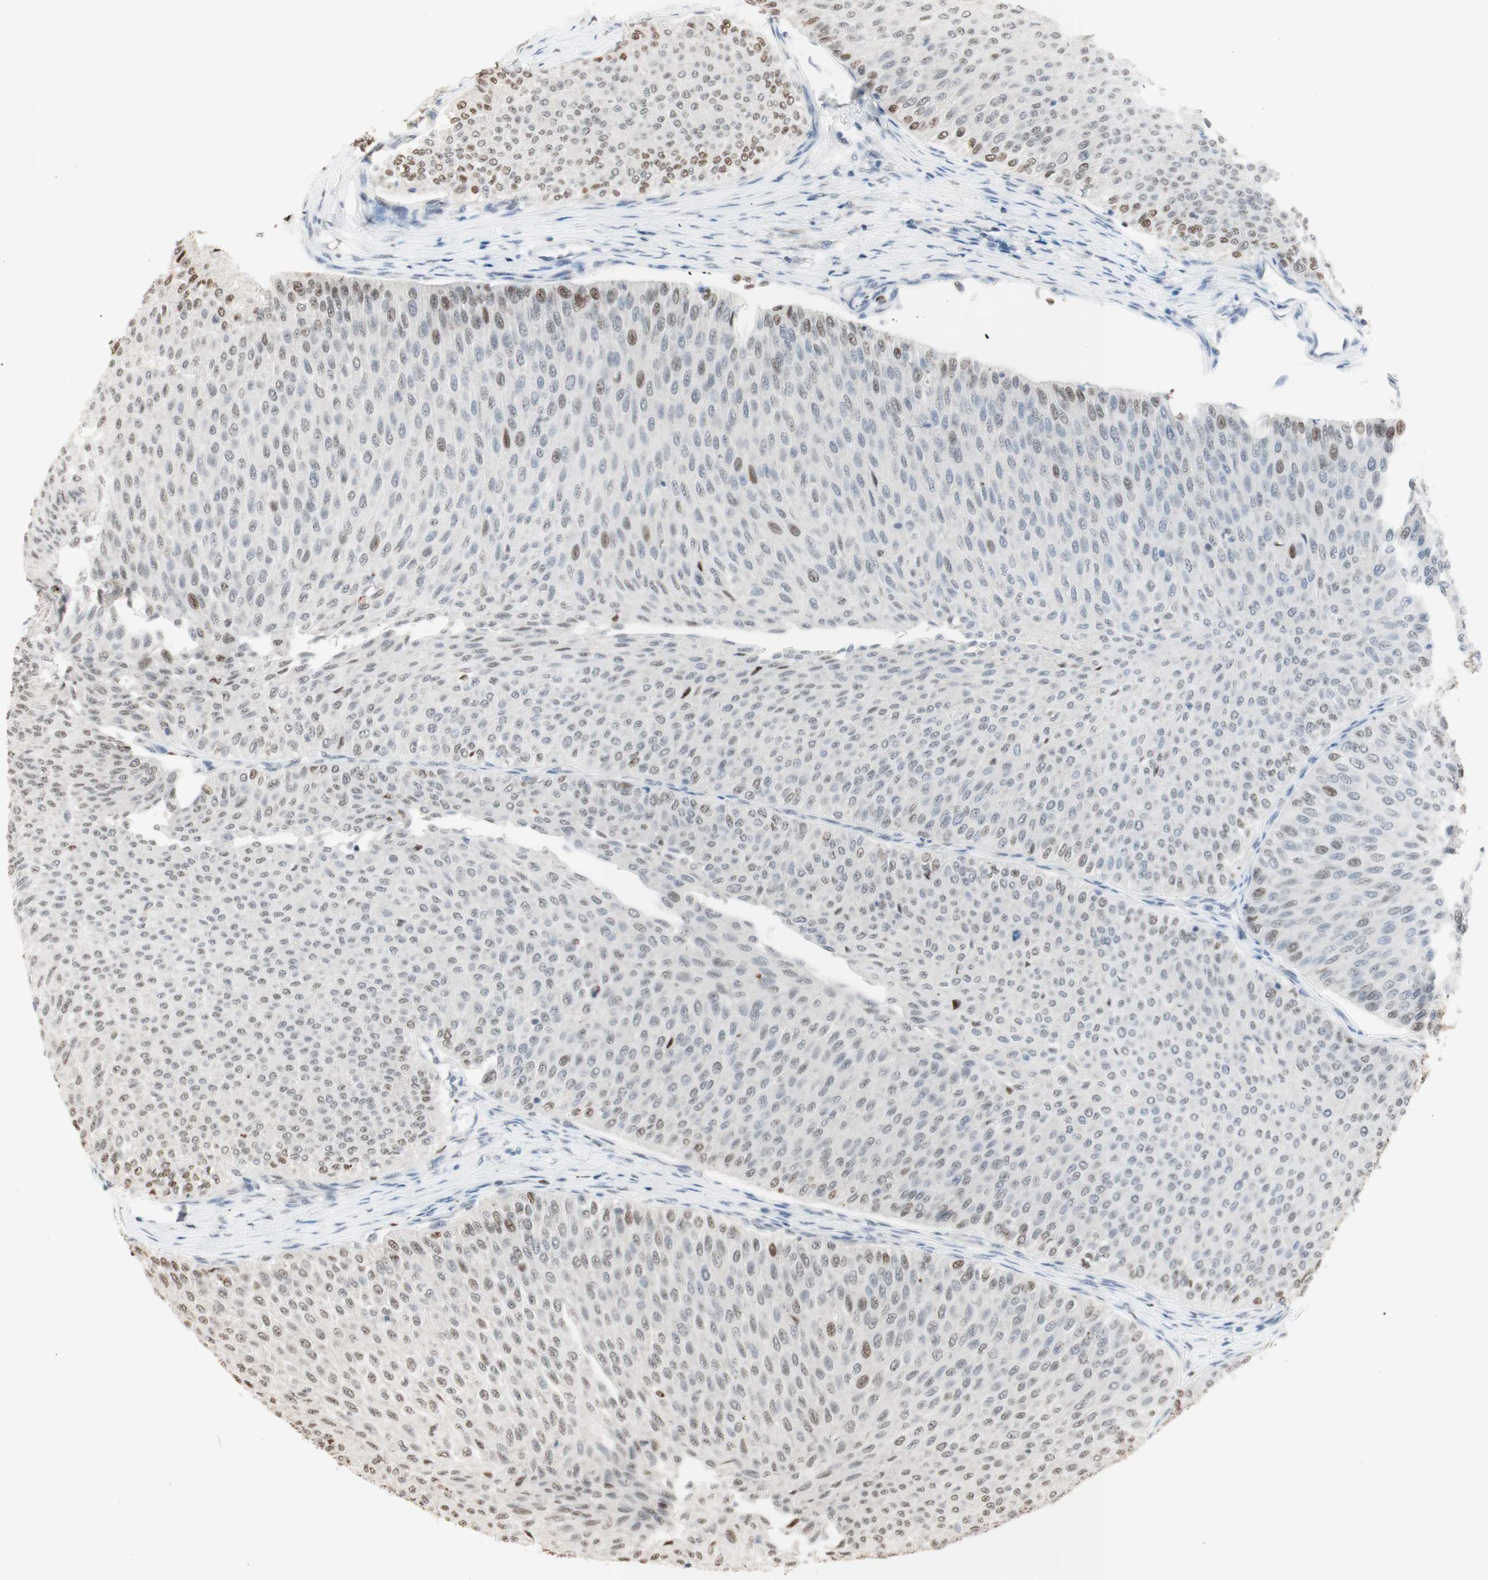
{"staining": {"intensity": "moderate", "quantity": "<25%", "location": "nuclear"}, "tissue": "urothelial cancer", "cell_type": "Tumor cells", "image_type": "cancer", "snomed": [{"axis": "morphology", "description": "Urothelial carcinoma, Low grade"}, {"axis": "topography", "description": "Urinary bladder"}], "caption": "Protein expression analysis of urothelial carcinoma (low-grade) exhibits moderate nuclear expression in approximately <25% of tumor cells. The protein of interest is shown in brown color, while the nuclei are stained blue.", "gene": "HNRNPA2B1", "patient": {"sex": "male", "age": 78}}